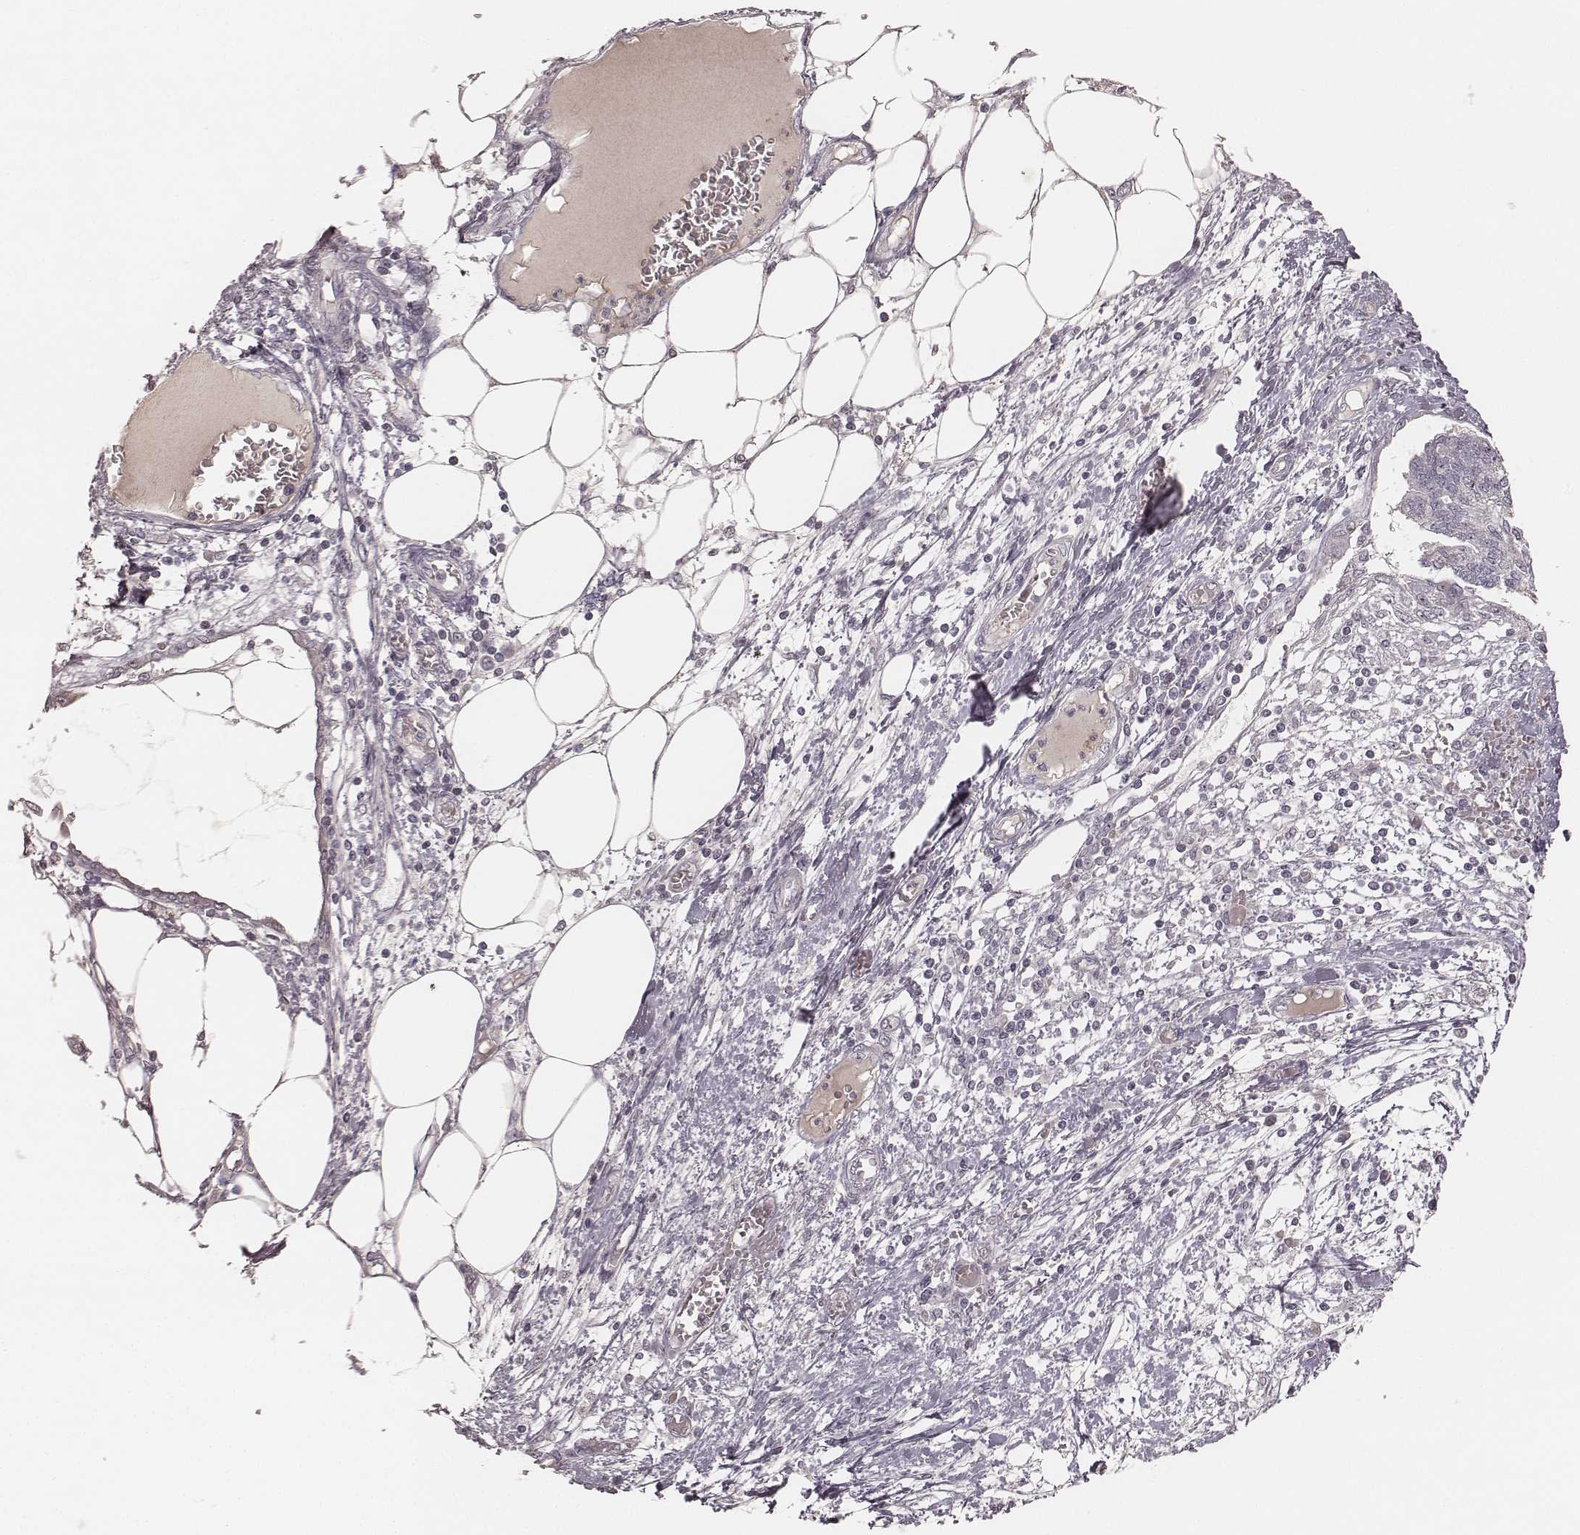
{"staining": {"intensity": "negative", "quantity": "none", "location": "none"}, "tissue": "endometrial cancer", "cell_type": "Tumor cells", "image_type": "cancer", "snomed": [{"axis": "morphology", "description": "Adenocarcinoma, NOS"}, {"axis": "morphology", "description": "Adenocarcinoma, metastatic, NOS"}, {"axis": "topography", "description": "Adipose tissue"}, {"axis": "topography", "description": "Endometrium"}], "caption": "Immunohistochemical staining of endometrial adenocarcinoma demonstrates no significant expression in tumor cells.", "gene": "MADCAM1", "patient": {"sex": "female", "age": 67}}